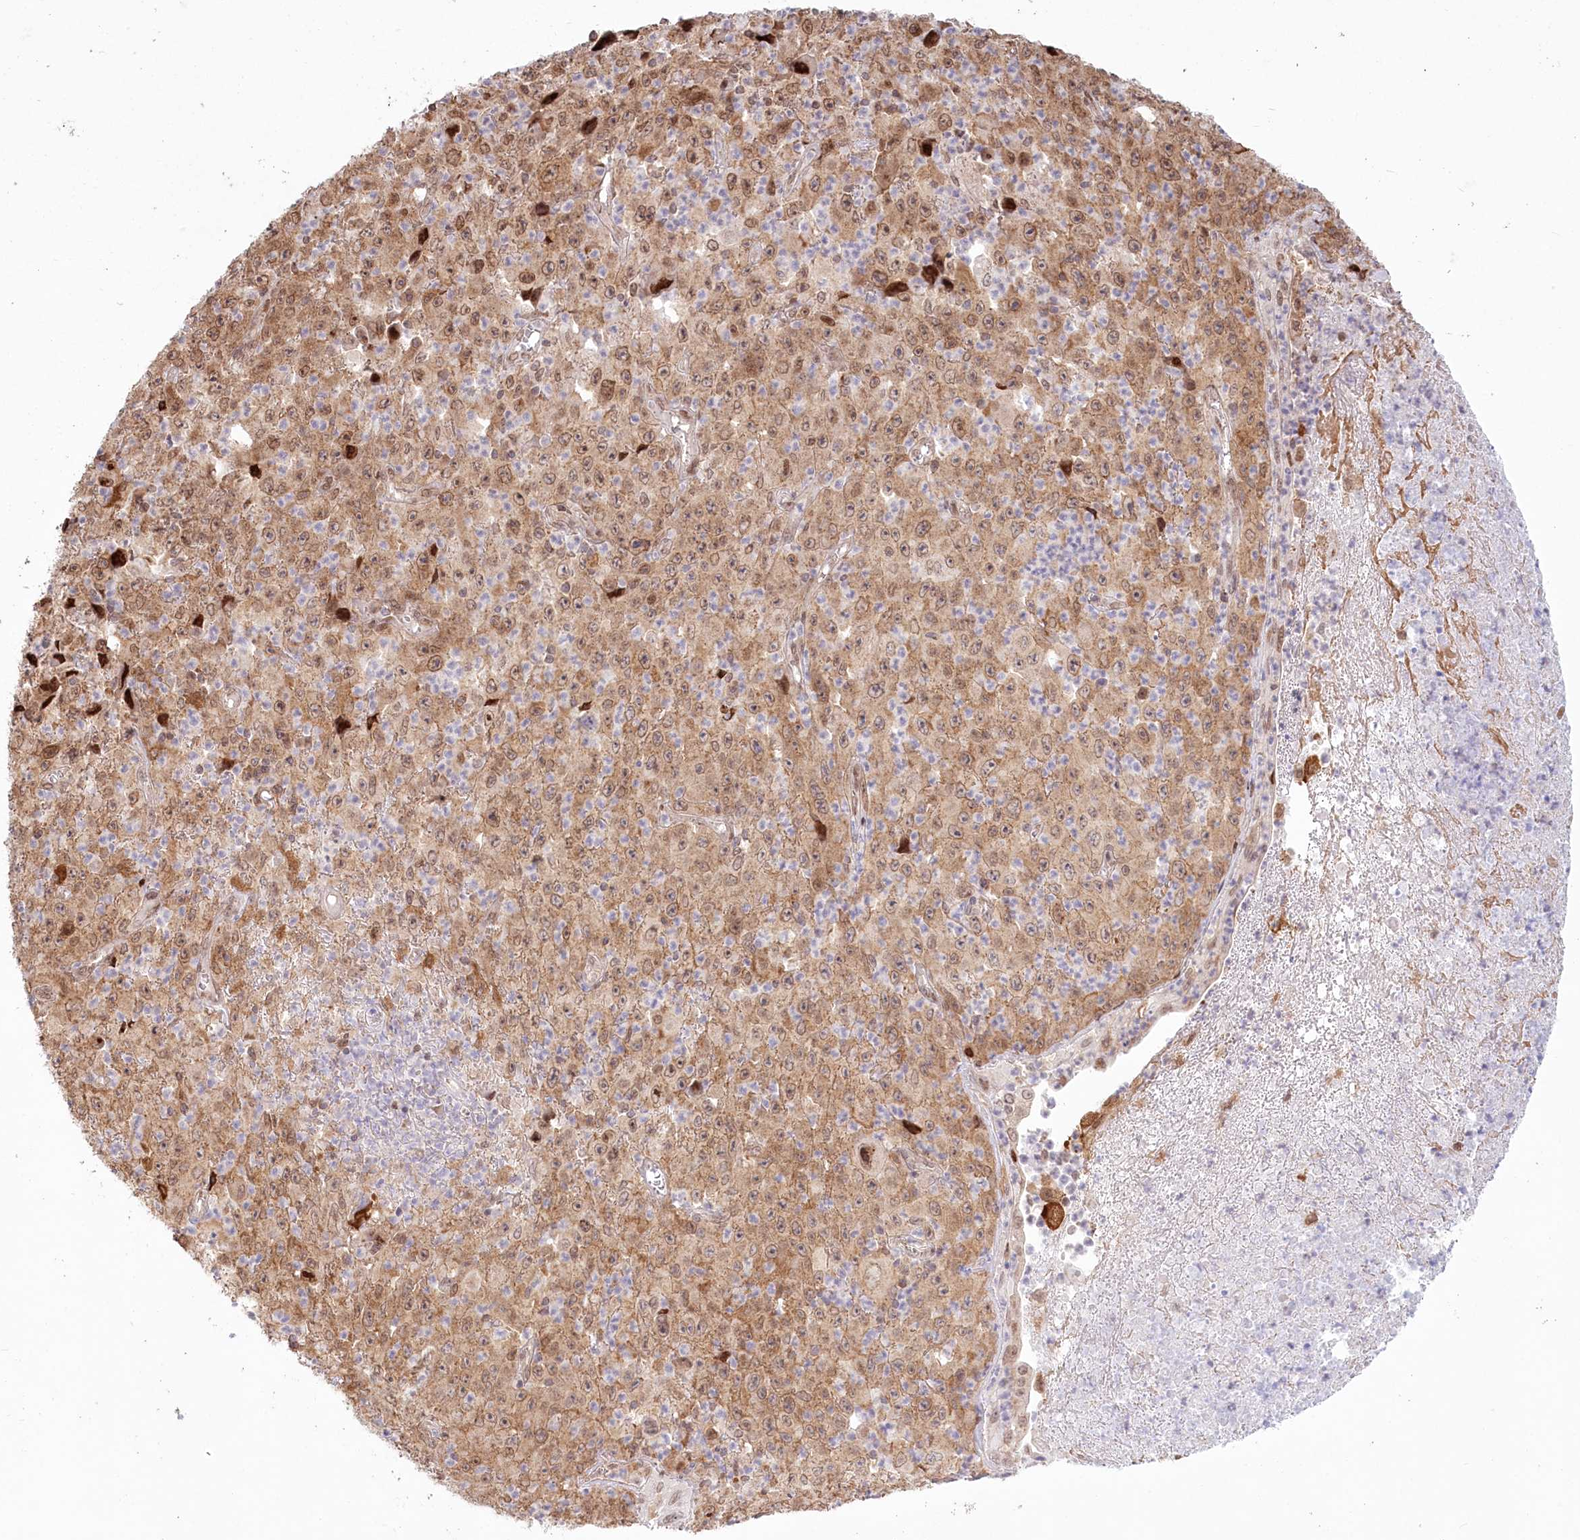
{"staining": {"intensity": "moderate", "quantity": ">75%", "location": "cytoplasmic/membranous,nuclear"}, "tissue": "melanoma", "cell_type": "Tumor cells", "image_type": "cancer", "snomed": [{"axis": "morphology", "description": "Malignant melanoma, Metastatic site"}, {"axis": "topography", "description": "Skin"}], "caption": "Protein staining exhibits moderate cytoplasmic/membranous and nuclear staining in approximately >75% of tumor cells in melanoma. The protein of interest is stained brown, and the nuclei are stained in blue (DAB (3,3'-diaminobenzidine) IHC with brightfield microscopy, high magnification).", "gene": "PYURF", "patient": {"sex": "female", "age": 56}}